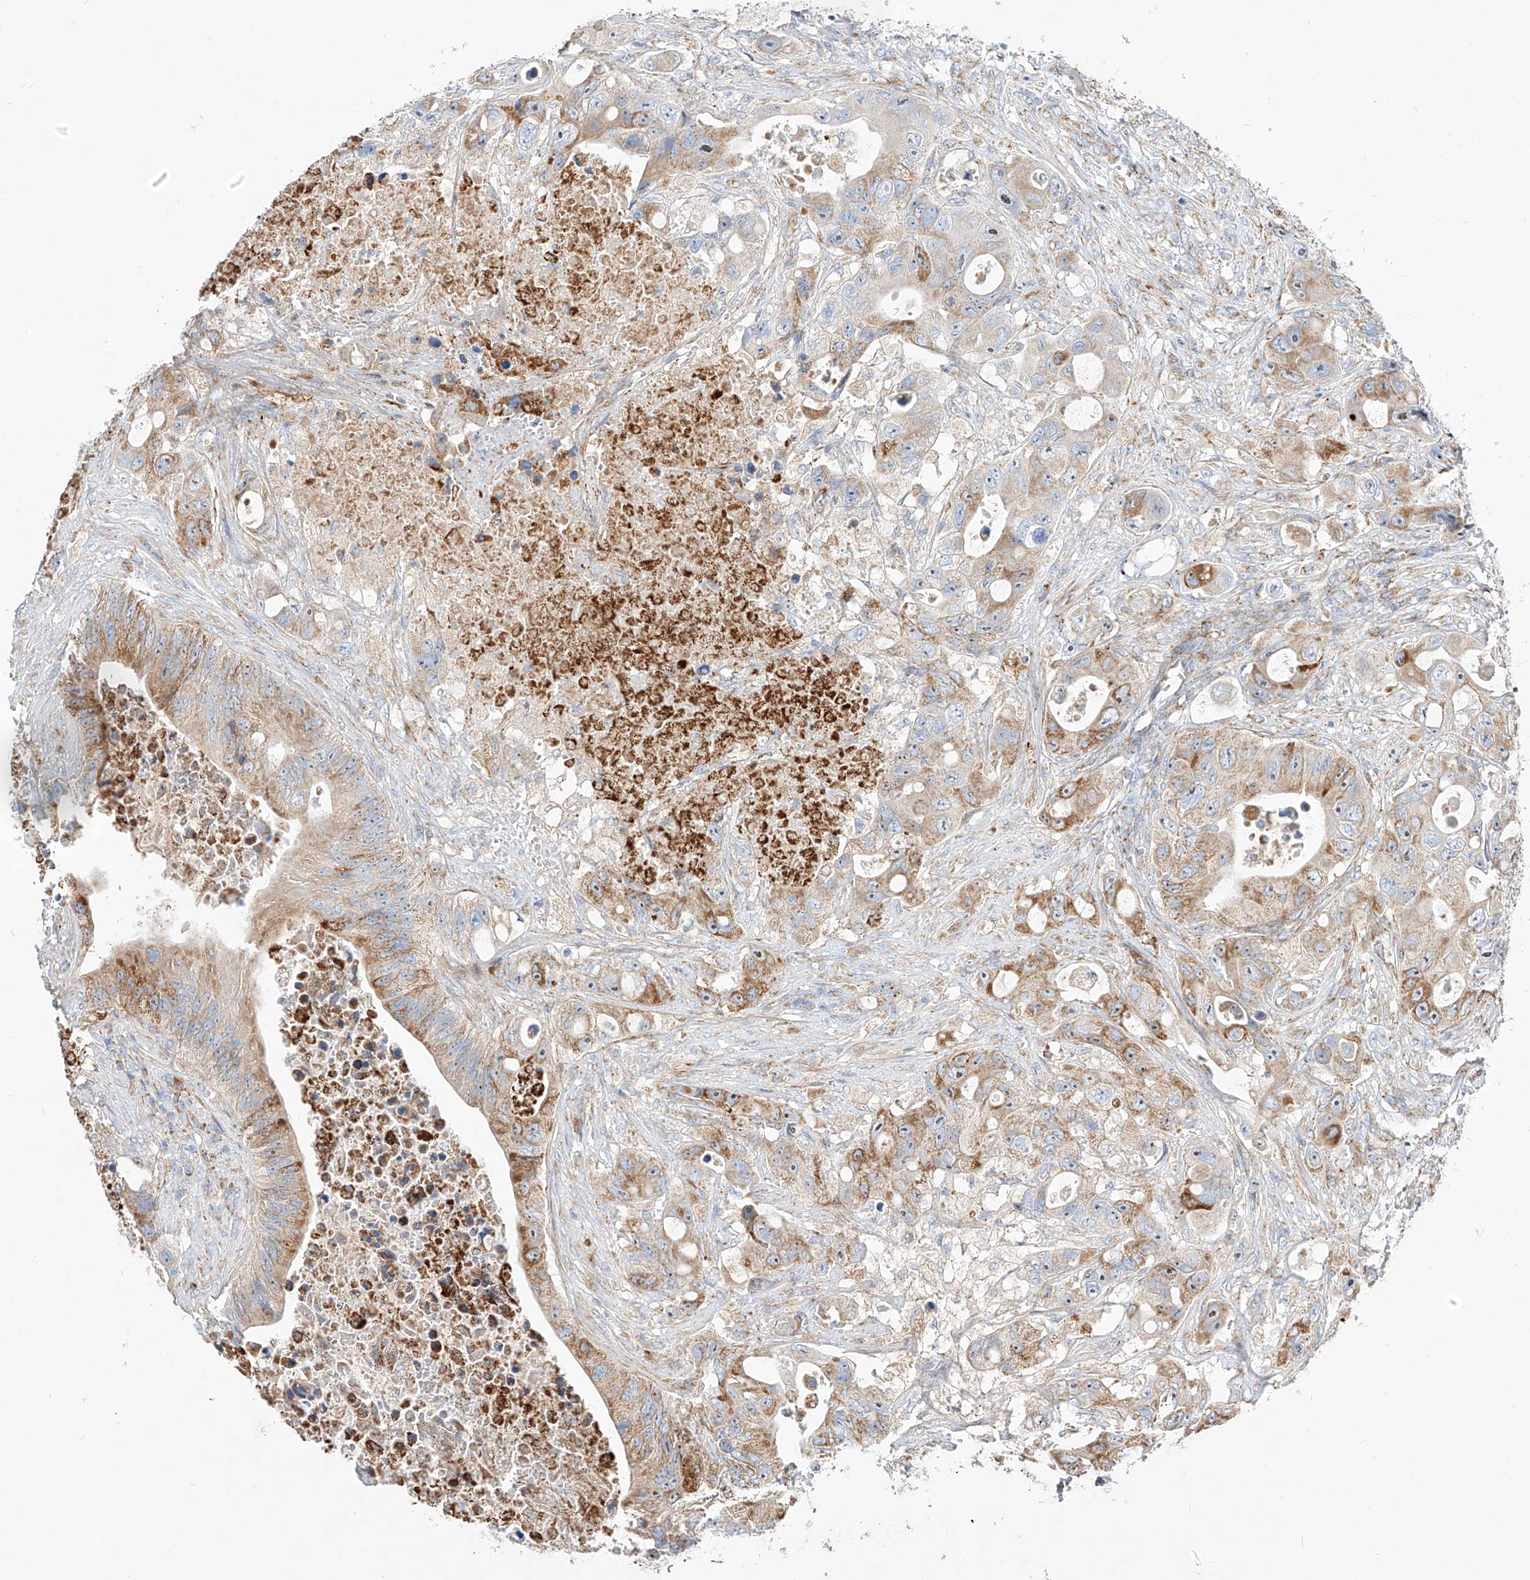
{"staining": {"intensity": "moderate", "quantity": ">75%", "location": "cytoplasmic/membranous"}, "tissue": "colorectal cancer", "cell_type": "Tumor cells", "image_type": "cancer", "snomed": [{"axis": "morphology", "description": "Adenocarcinoma, NOS"}, {"axis": "topography", "description": "Colon"}], "caption": "Immunohistochemistry (IHC) (DAB) staining of colorectal cancer reveals moderate cytoplasmic/membranous protein positivity in about >75% of tumor cells.", "gene": "CST9", "patient": {"sex": "female", "age": 46}}